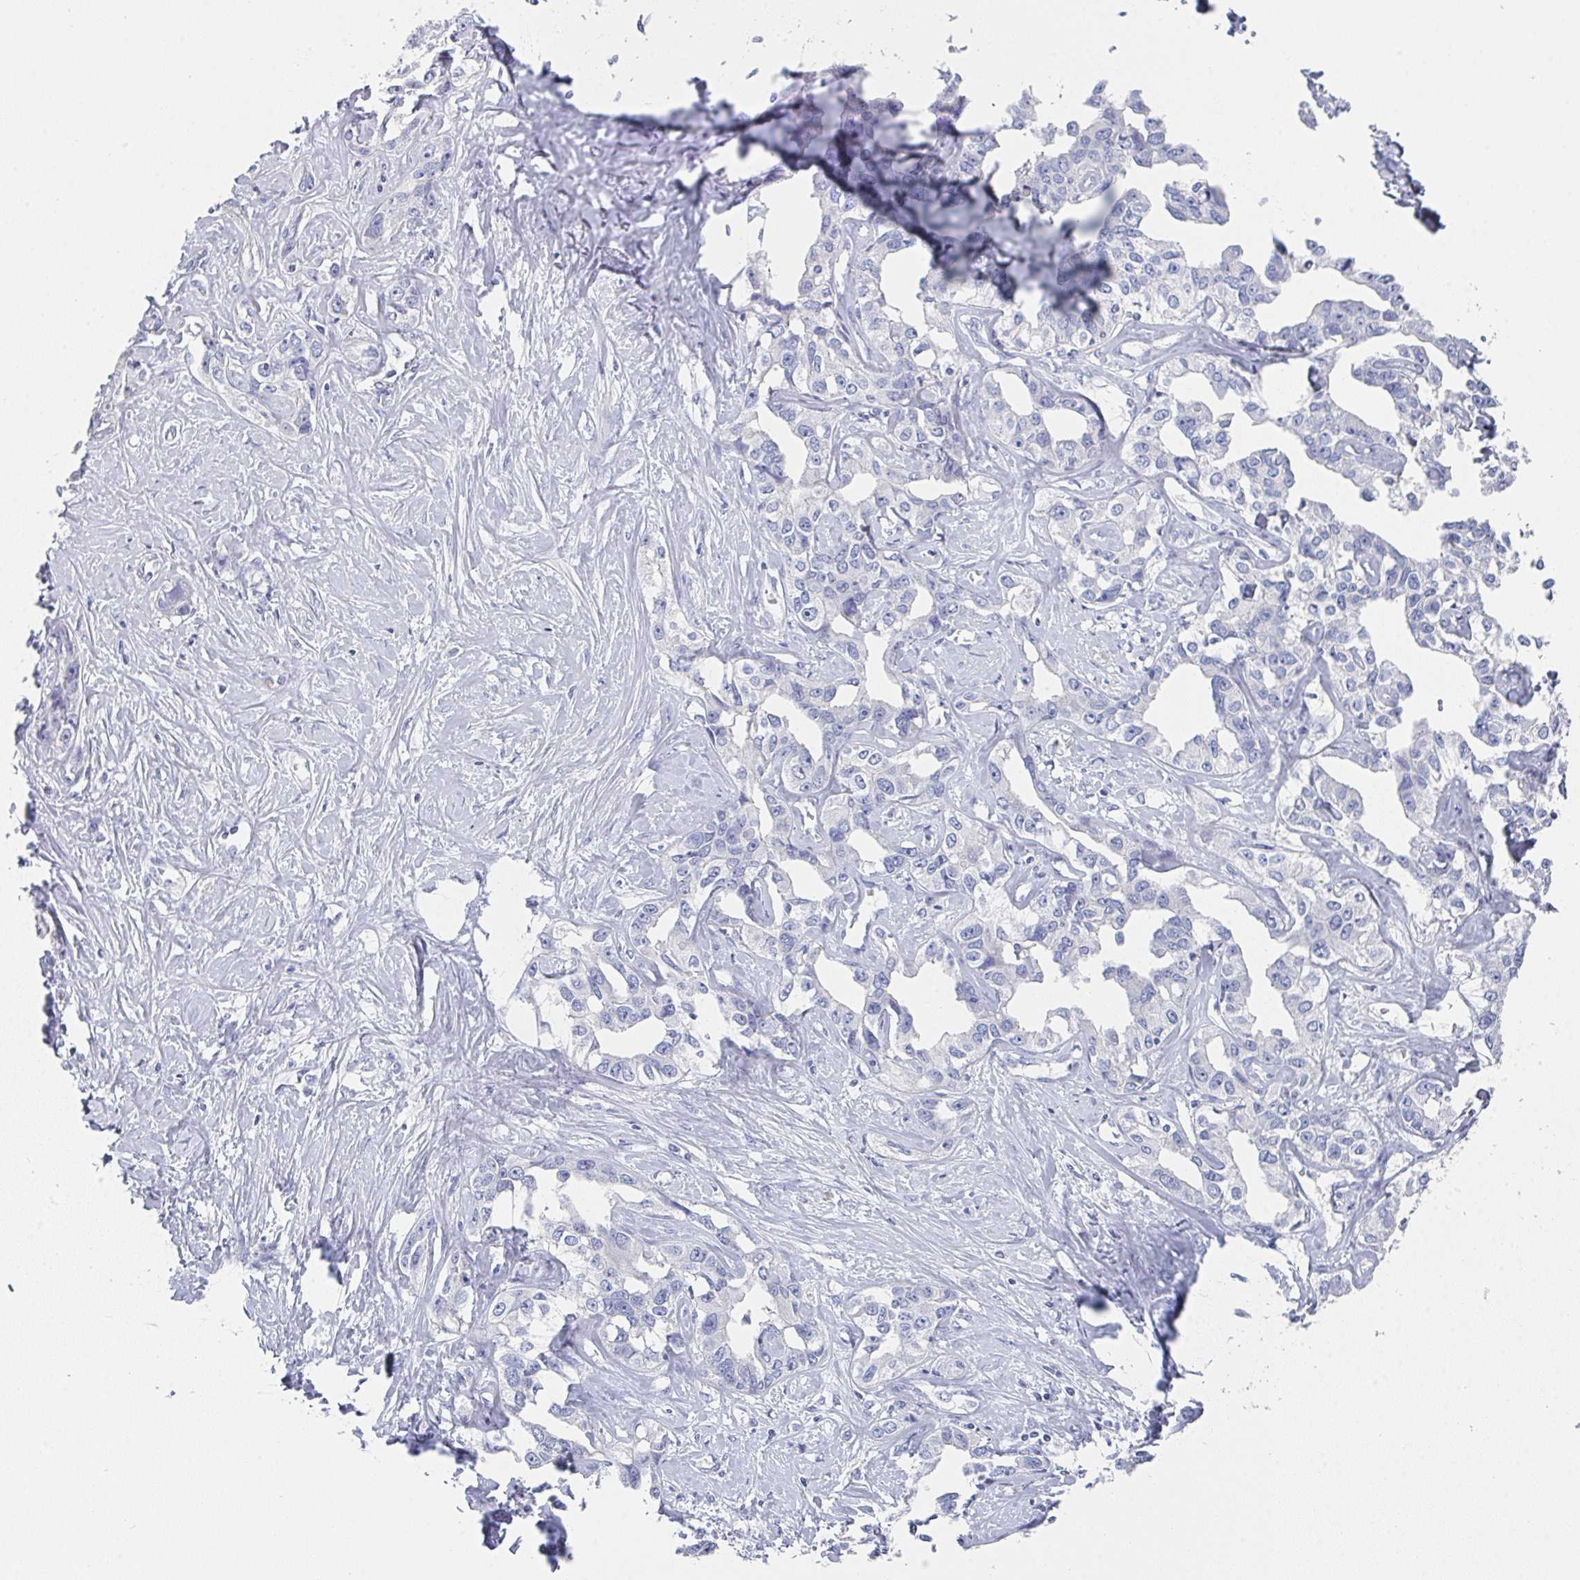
{"staining": {"intensity": "negative", "quantity": "none", "location": "none"}, "tissue": "liver cancer", "cell_type": "Tumor cells", "image_type": "cancer", "snomed": [{"axis": "morphology", "description": "Cholangiocarcinoma"}, {"axis": "topography", "description": "Liver"}], "caption": "An immunohistochemistry photomicrograph of cholangiocarcinoma (liver) is shown. There is no staining in tumor cells of cholangiocarcinoma (liver). The staining is performed using DAB brown chromogen with nuclei counter-stained in using hematoxylin.", "gene": "NOXRED1", "patient": {"sex": "male", "age": 59}}